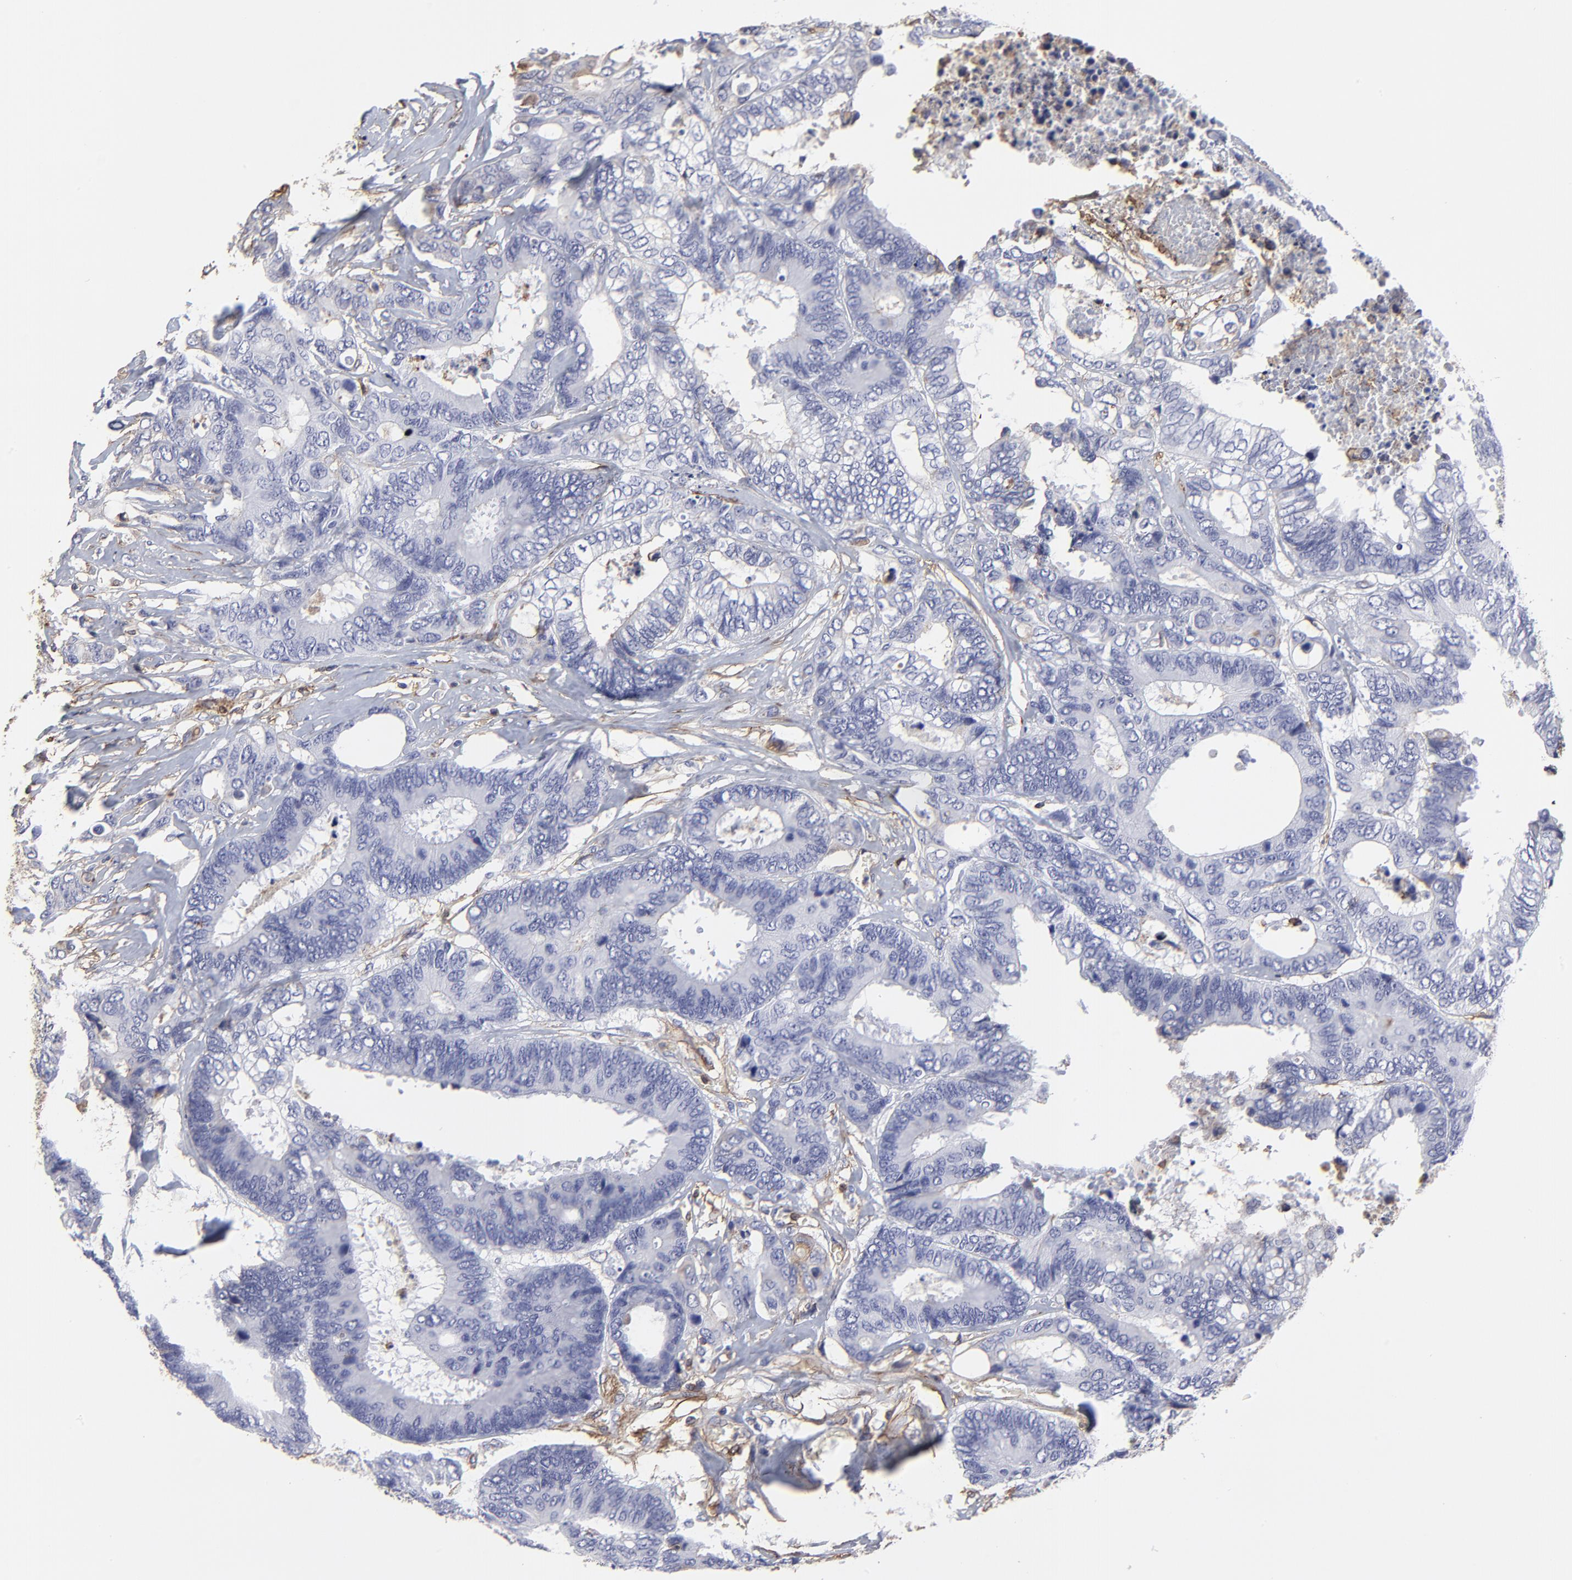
{"staining": {"intensity": "negative", "quantity": "none", "location": "none"}, "tissue": "colorectal cancer", "cell_type": "Tumor cells", "image_type": "cancer", "snomed": [{"axis": "morphology", "description": "Adenocarcinoma, NOS"}, {"axis": "topography", "description": "Rectum"}], "caption": "This photomicrograph is of adenocarcinoma (colorectal) stained with IHC to label a protein in brown with the nuclei are counter-stained blue. There is no expression in tumor cells. The staining is performed using DAB (3,3'-diaminobenzidine) brown chromogen with nuclei counter-stained in using hematoxylin.", "gene": "ANXA6", "patient": {"sex": "male", "age": 55}}